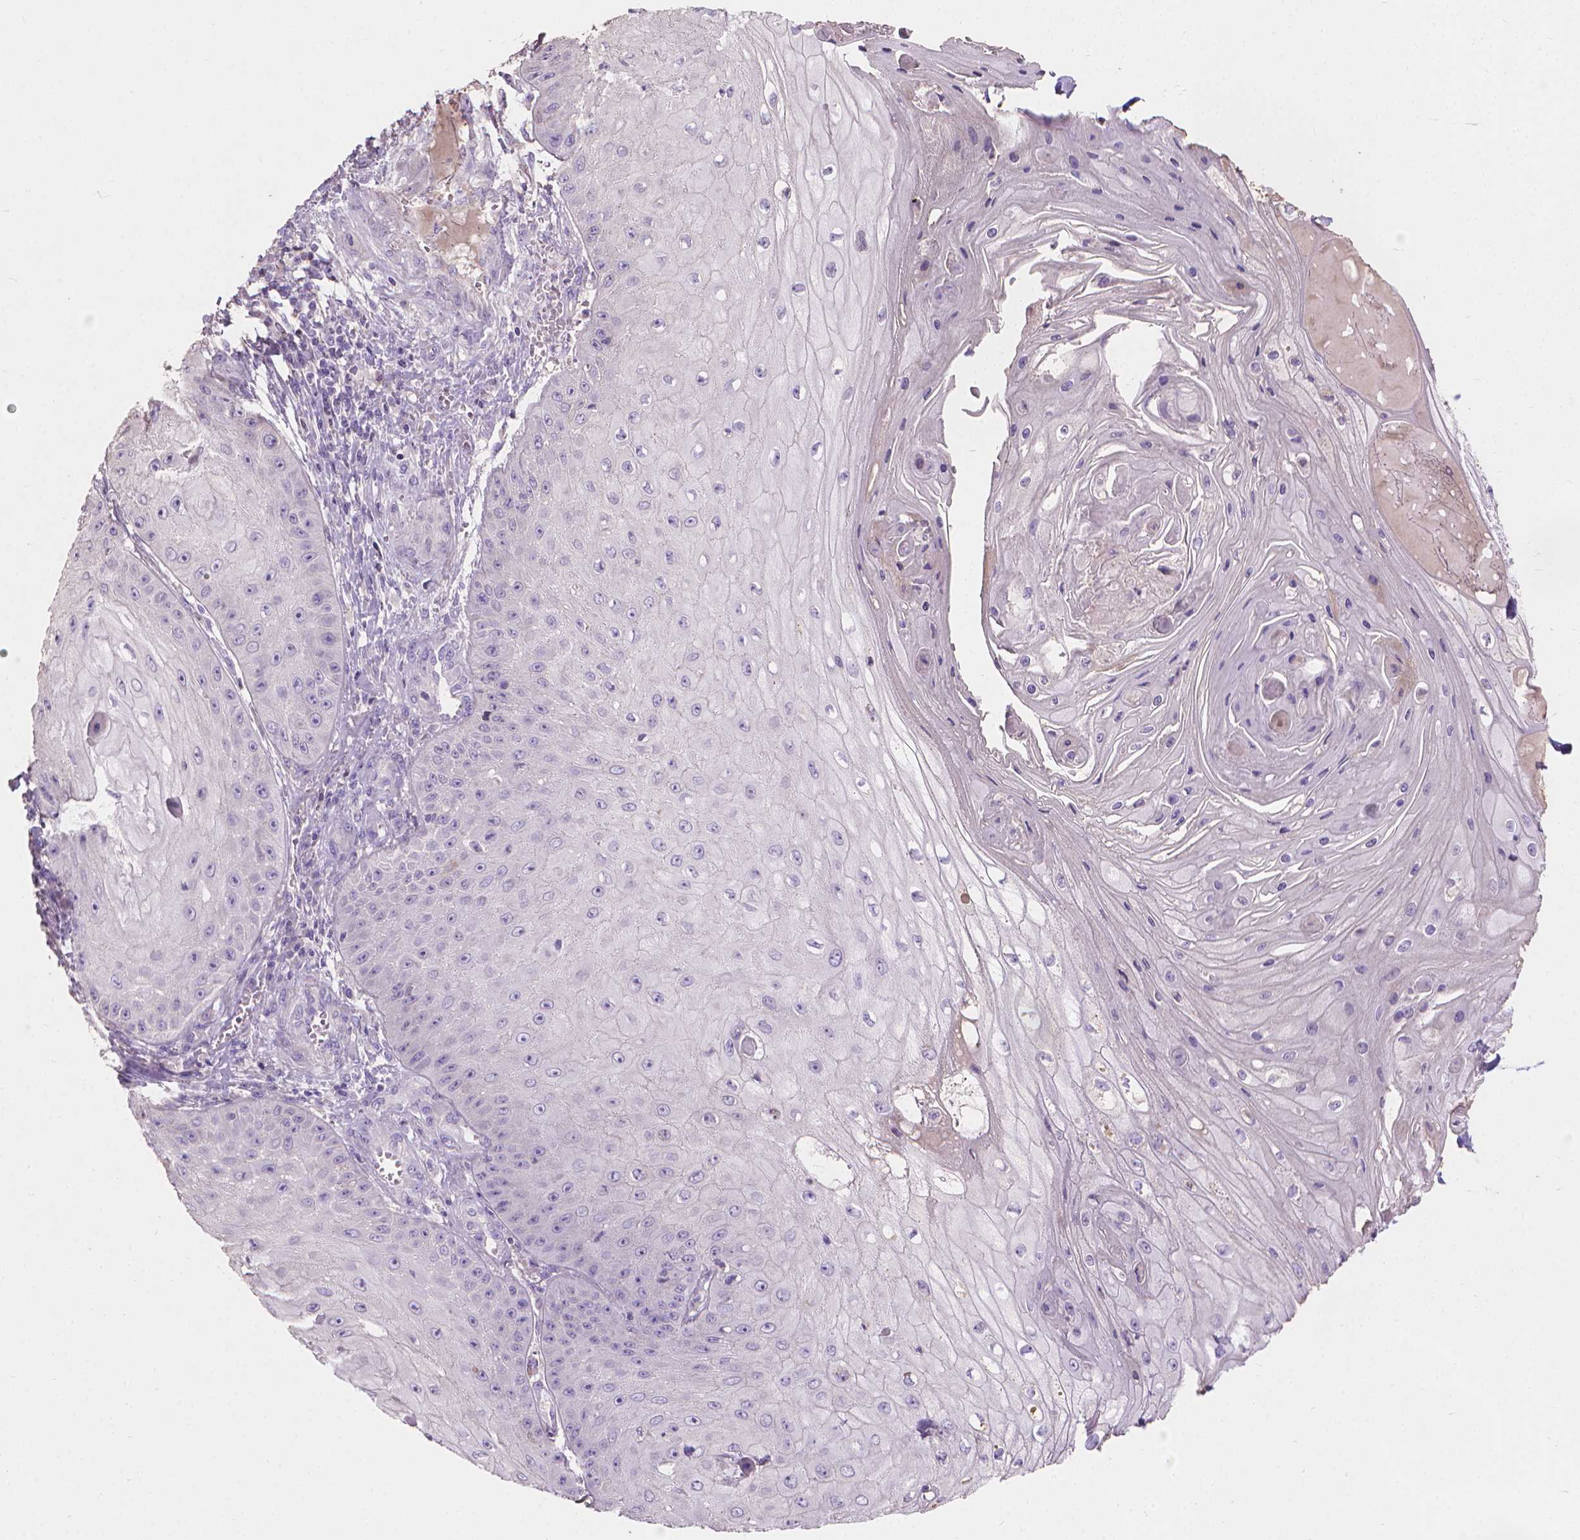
{"staining": {"intensity": "negative", "quantity": "none", "location": "none"}, "tissue": "skin cancer", "cell_type": "Tumor cells", "image_type": "cancer", "snomed": [{"axis": "morphology", "description": "Squamous cell carcinoma, NOS"}, {"axis": "topography", "description": "Skin"}], "caption": "Tumor cells show no significant expression in squamous cell carcinoma (skin).", "gene": "CABCOCO1", "patient": {"sex": "male", "age": 70}}